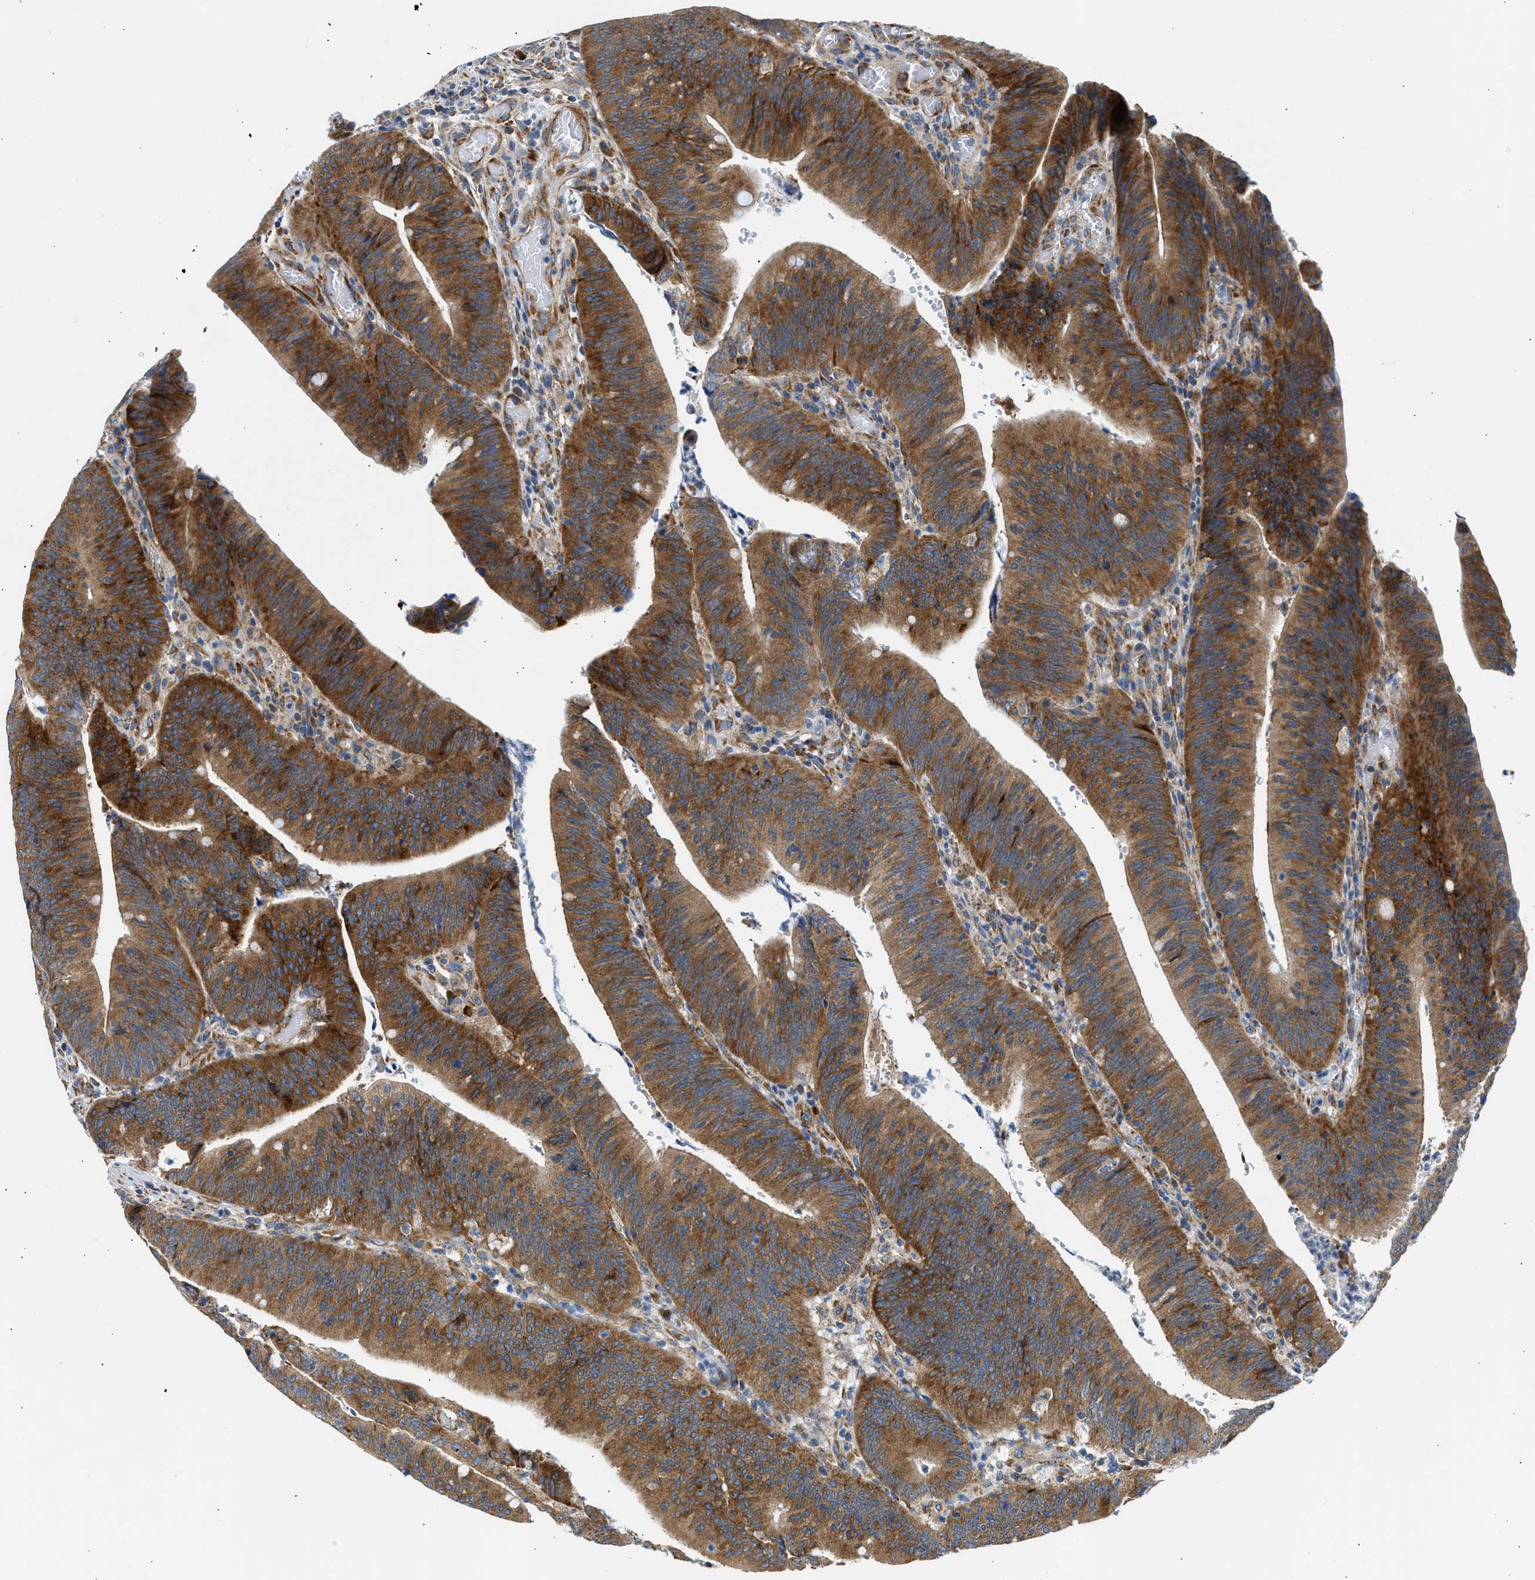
{"staining": {"intensity": "strong", "quantity": ">75%", "location": "cytoplasmic/membranous"}, "tissue": "colorectal cancer", "cell_type": "Tumor cells", "image_type": "cancer", "snomed": [{"axis": "morphology", "description": "Normal tissue, NOS"}, {"axis": "morphology", "description": "Adenocarcinoma, NOS"}, {"axis": "topography", "description": "Rectum"}], "caption": "The photomicrograph displays a brown stain indicating the presence of a protein in the cytoplasmic/membranous of tumor cells in colorectal cancer. Immunohistochemistry (ihc) stains the protein of interest in brown and the nuclei are stained blue.", "gene": "CAMKK2", "patient": {"sex": "female", "age": 66}}